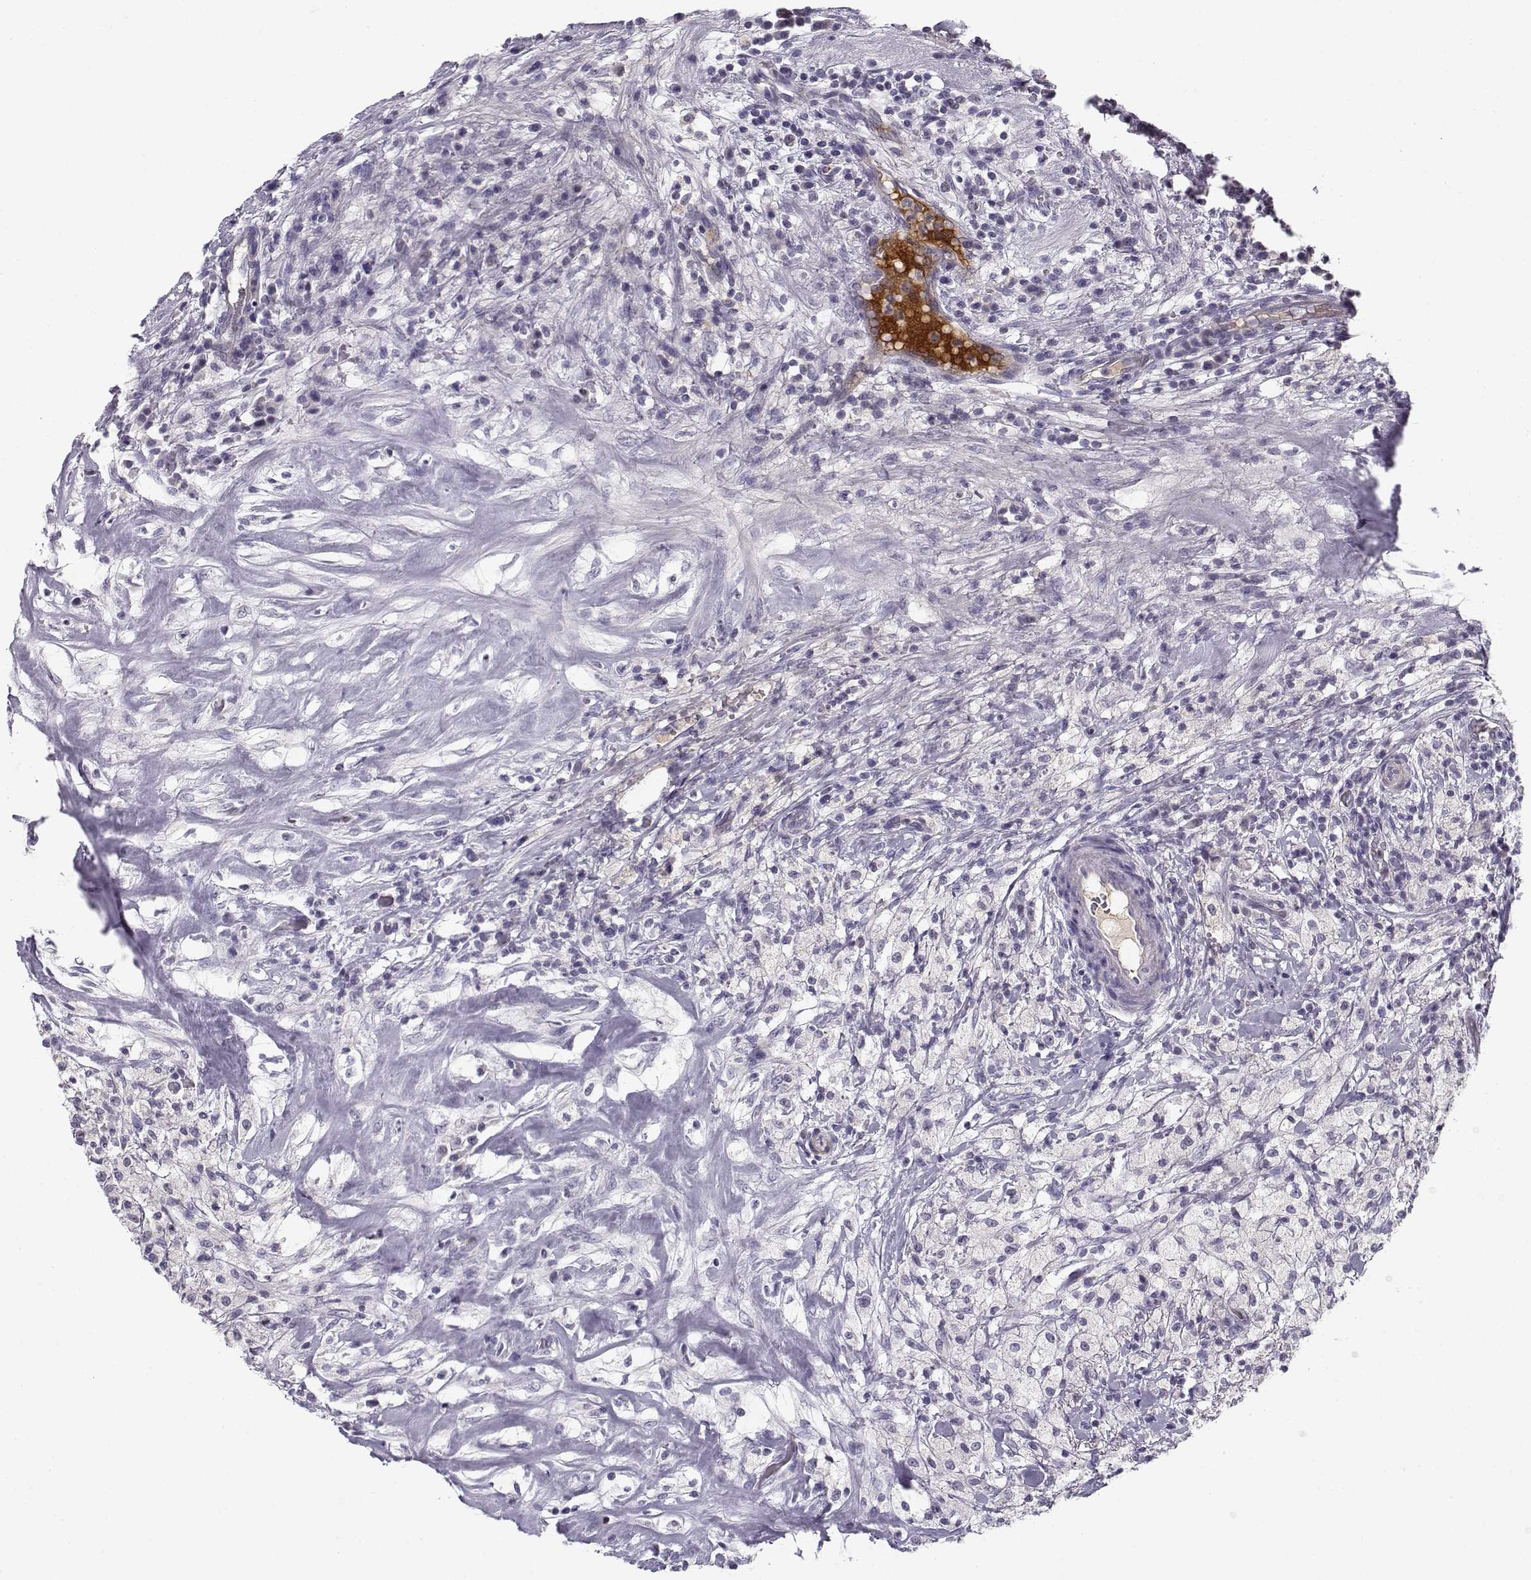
{"staining": {"intensity": "negative", "quantity": "none", "location": "none"}, "tissue": "testis cancer", "cell_type": "Tumor cells", "image_type": "cancer", "snomed": [{"axis": "morphology", "description": "Necrosis, NOS"}, {"axis": "morphology", "description": "Carcinoma, Embryonal, NOS"}, {"axis": "topography", "description": "Testis"}], "caption": "Micrograph shows no protein staining in tumor cells of testis embryonal carcinoma tissue.", "gene": "DDX25", "patient": {"sex": "male", "age": 19}}